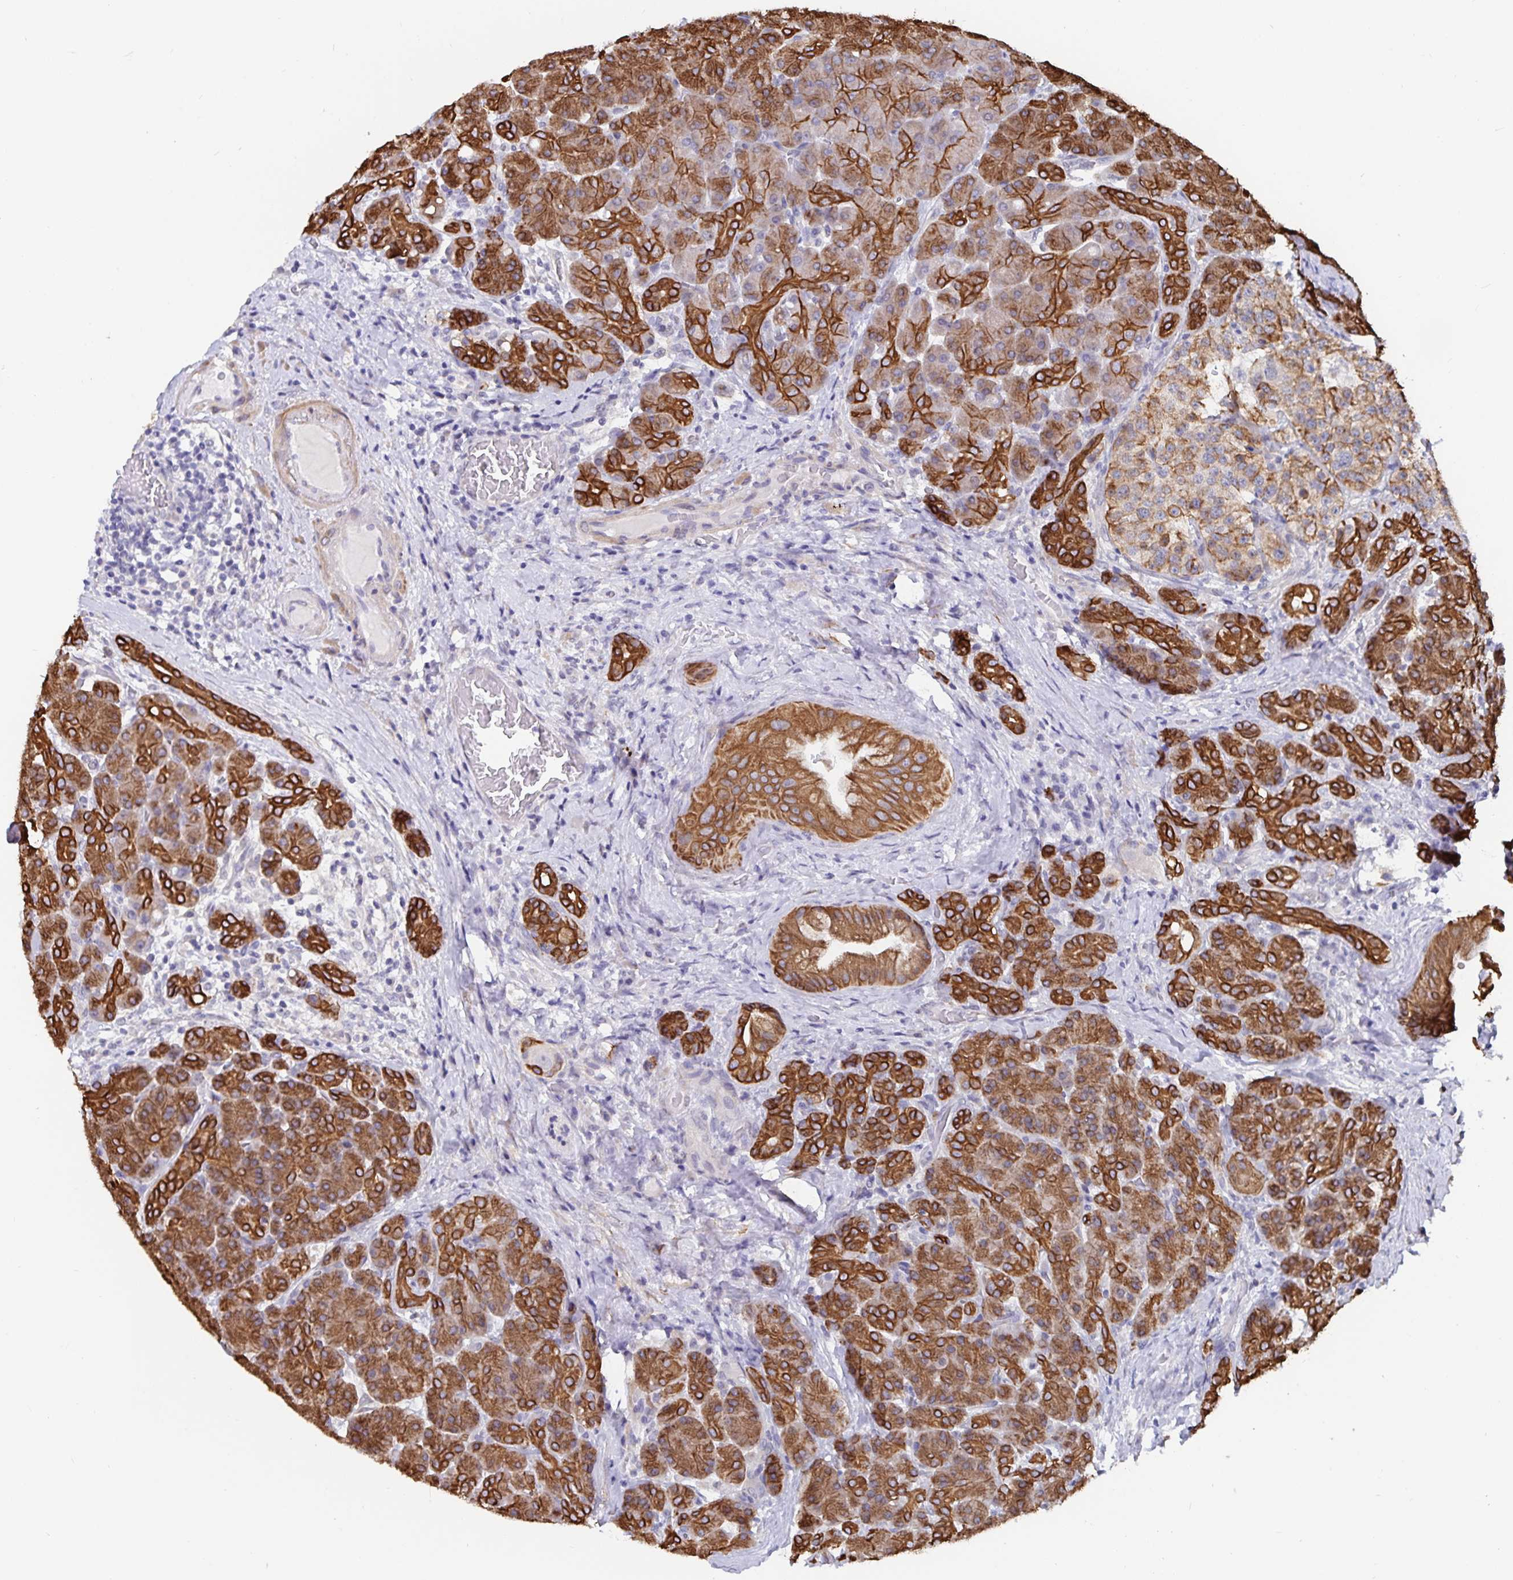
{"staining": {"intensity": "strong", "quantity": "25%-75%", "location": "cytoplasmic/membranous"}, "tissue": "pancreas", "cell_type": "Exocrine glandular cells", "image_type": "normal", "snomed": [{"axis": "morphology", "description": "Normal tissue, NOS"}, {"axis": "topography", "description": "Pancreas"}], "caption": "IHC (DAB (3,3'-diaminobenzidine)) staining of unremarkable human pancreas exhibits strong cytoplasmic/membranous protein staining in approximately 25%-75% of exocrine glandular cells.", "gene": "ZIK1", "patient": {"sex": "male", "age": 55}}